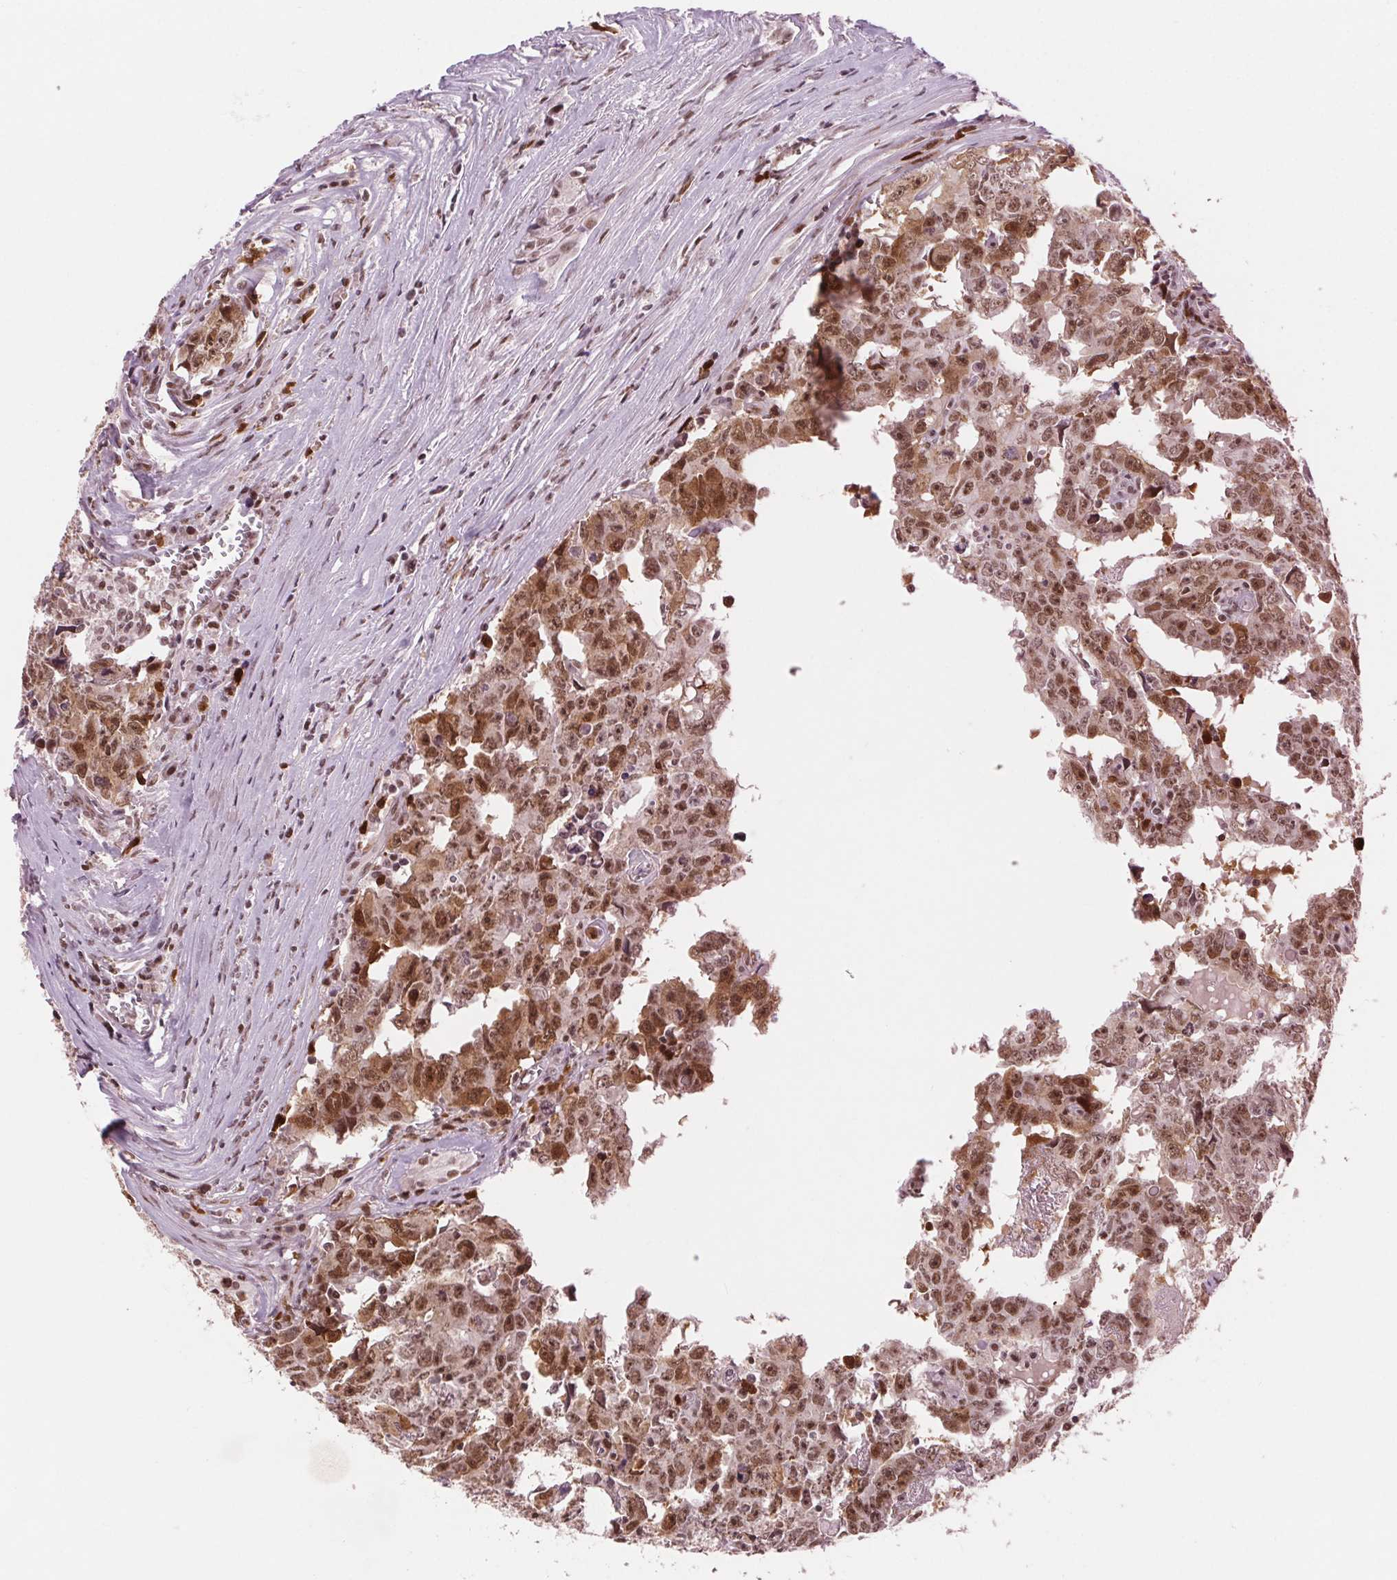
{"staining": {"intensity": "moderate", "quantity": ">75%", "location": "nuclear"}, "tissue": "testis cancer", "cell_type": "Tumor cells", "image_type": "cancer", "snomed": [{"axis": "morphology", "description": "Carcinoma, Embryonal, NOS"}, {"axis": "topography", "description": "Testis"}], "caption": "Immunohistochemical staining of human embryonal carcinoma (testis) displays medium levels of moderate nuclear staining in about >75% of tumor cells. Nuclei are stained in blue.", "gene": "CD2BP2", "patient": {"sex": "male", "age": 22}}